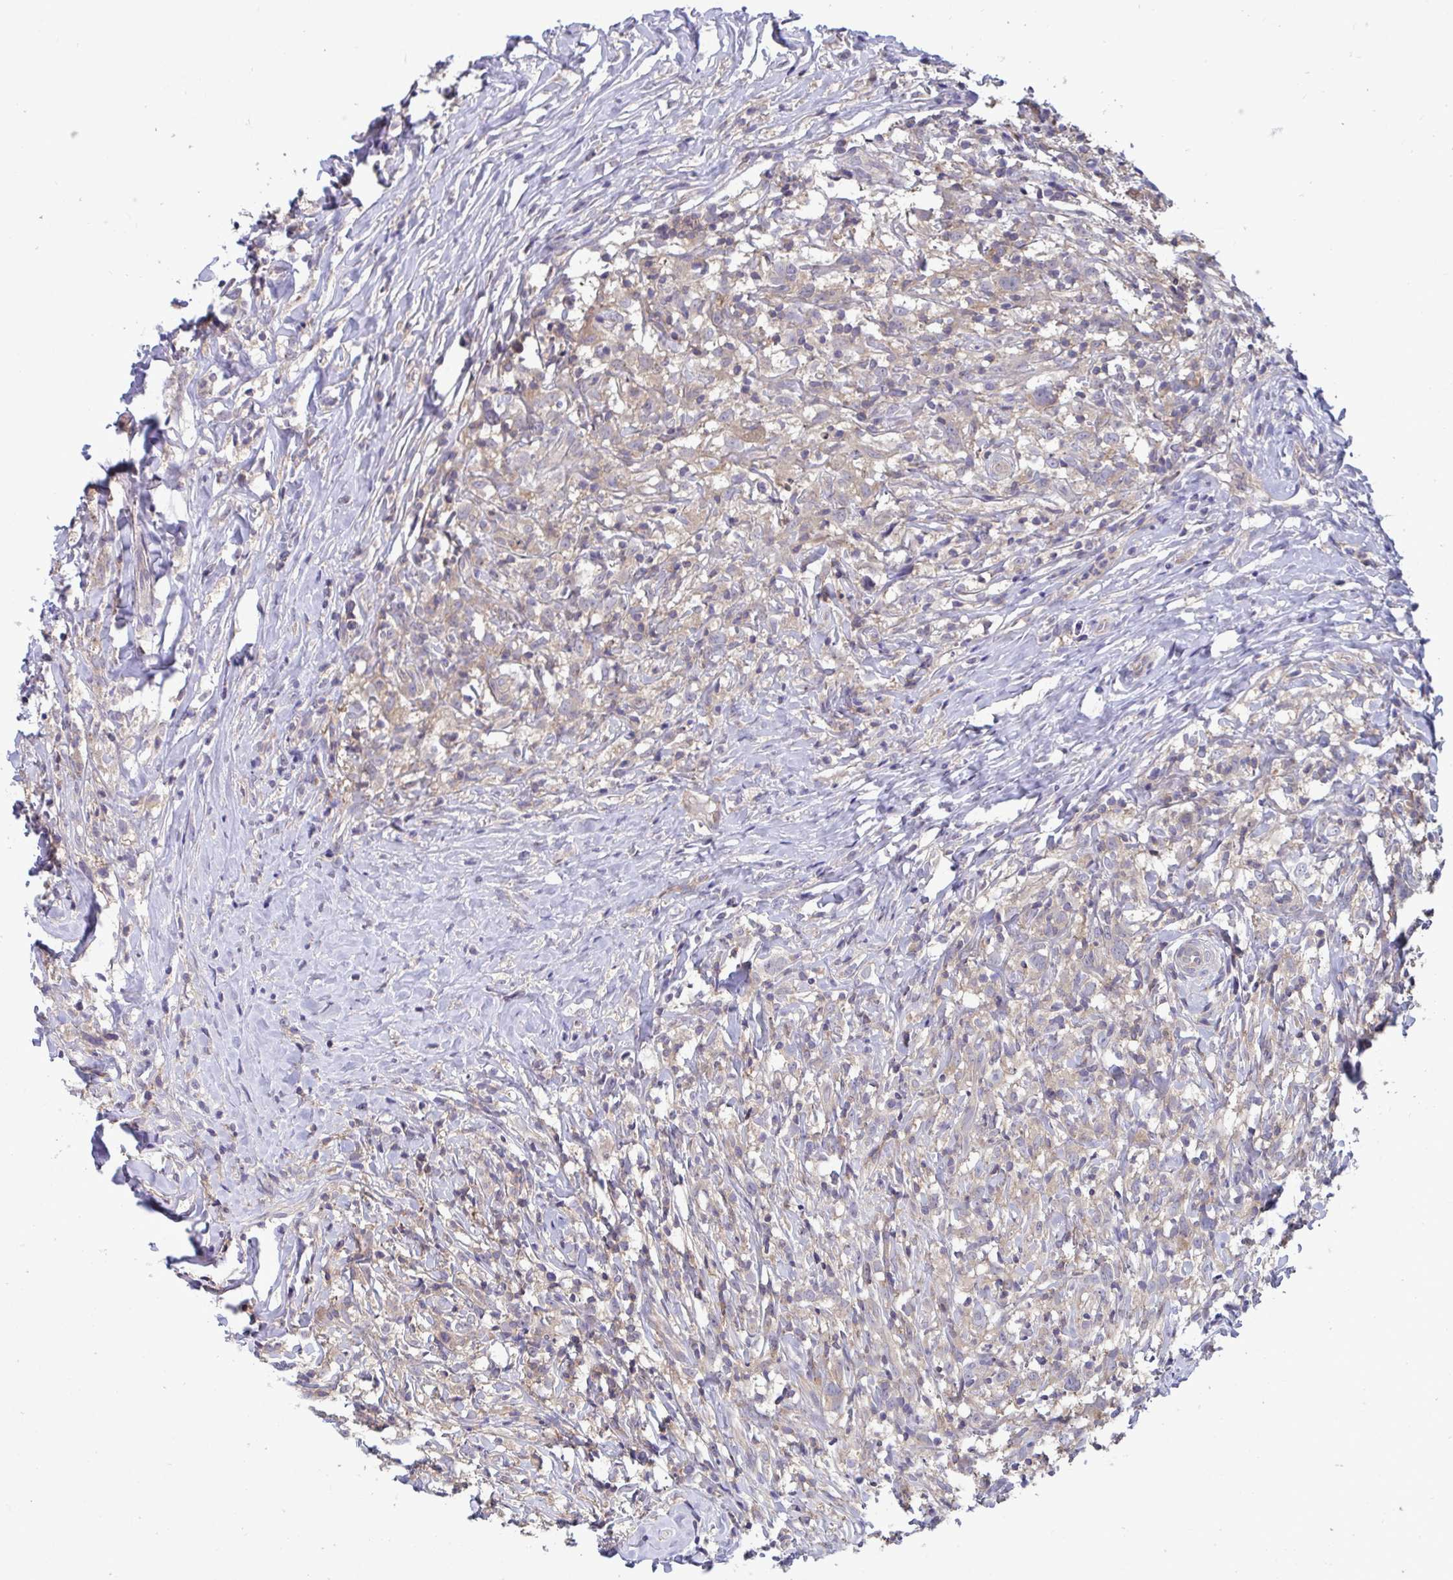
{"staining": {"intensity": "negative", "quantity": "none", "location": "none"}, "tissue": "lymphoma", "cell_type": "Tumor cells", "image_type": "cancer", "snomed": [{"axis": "morphology", "description": "Hodgkin's disease, NOS"}, {"axis": "topography", "description": "No Tissue"}], "caption": "High magnification brightfield microscopy of lymphoma stained with DAB (3,3'-diaminobenzidine) (brown) and counterstained with hematoxylin (blue): tumor cells show no significant staining. (Stains: DAB (3,3'-diaminobenzidine) IHC with hematoxylin counter stain, Microscopy: brightfield microscopy at high magnification).", "gene": "IST1", "patient": {"sex": "female", "age": 21}}